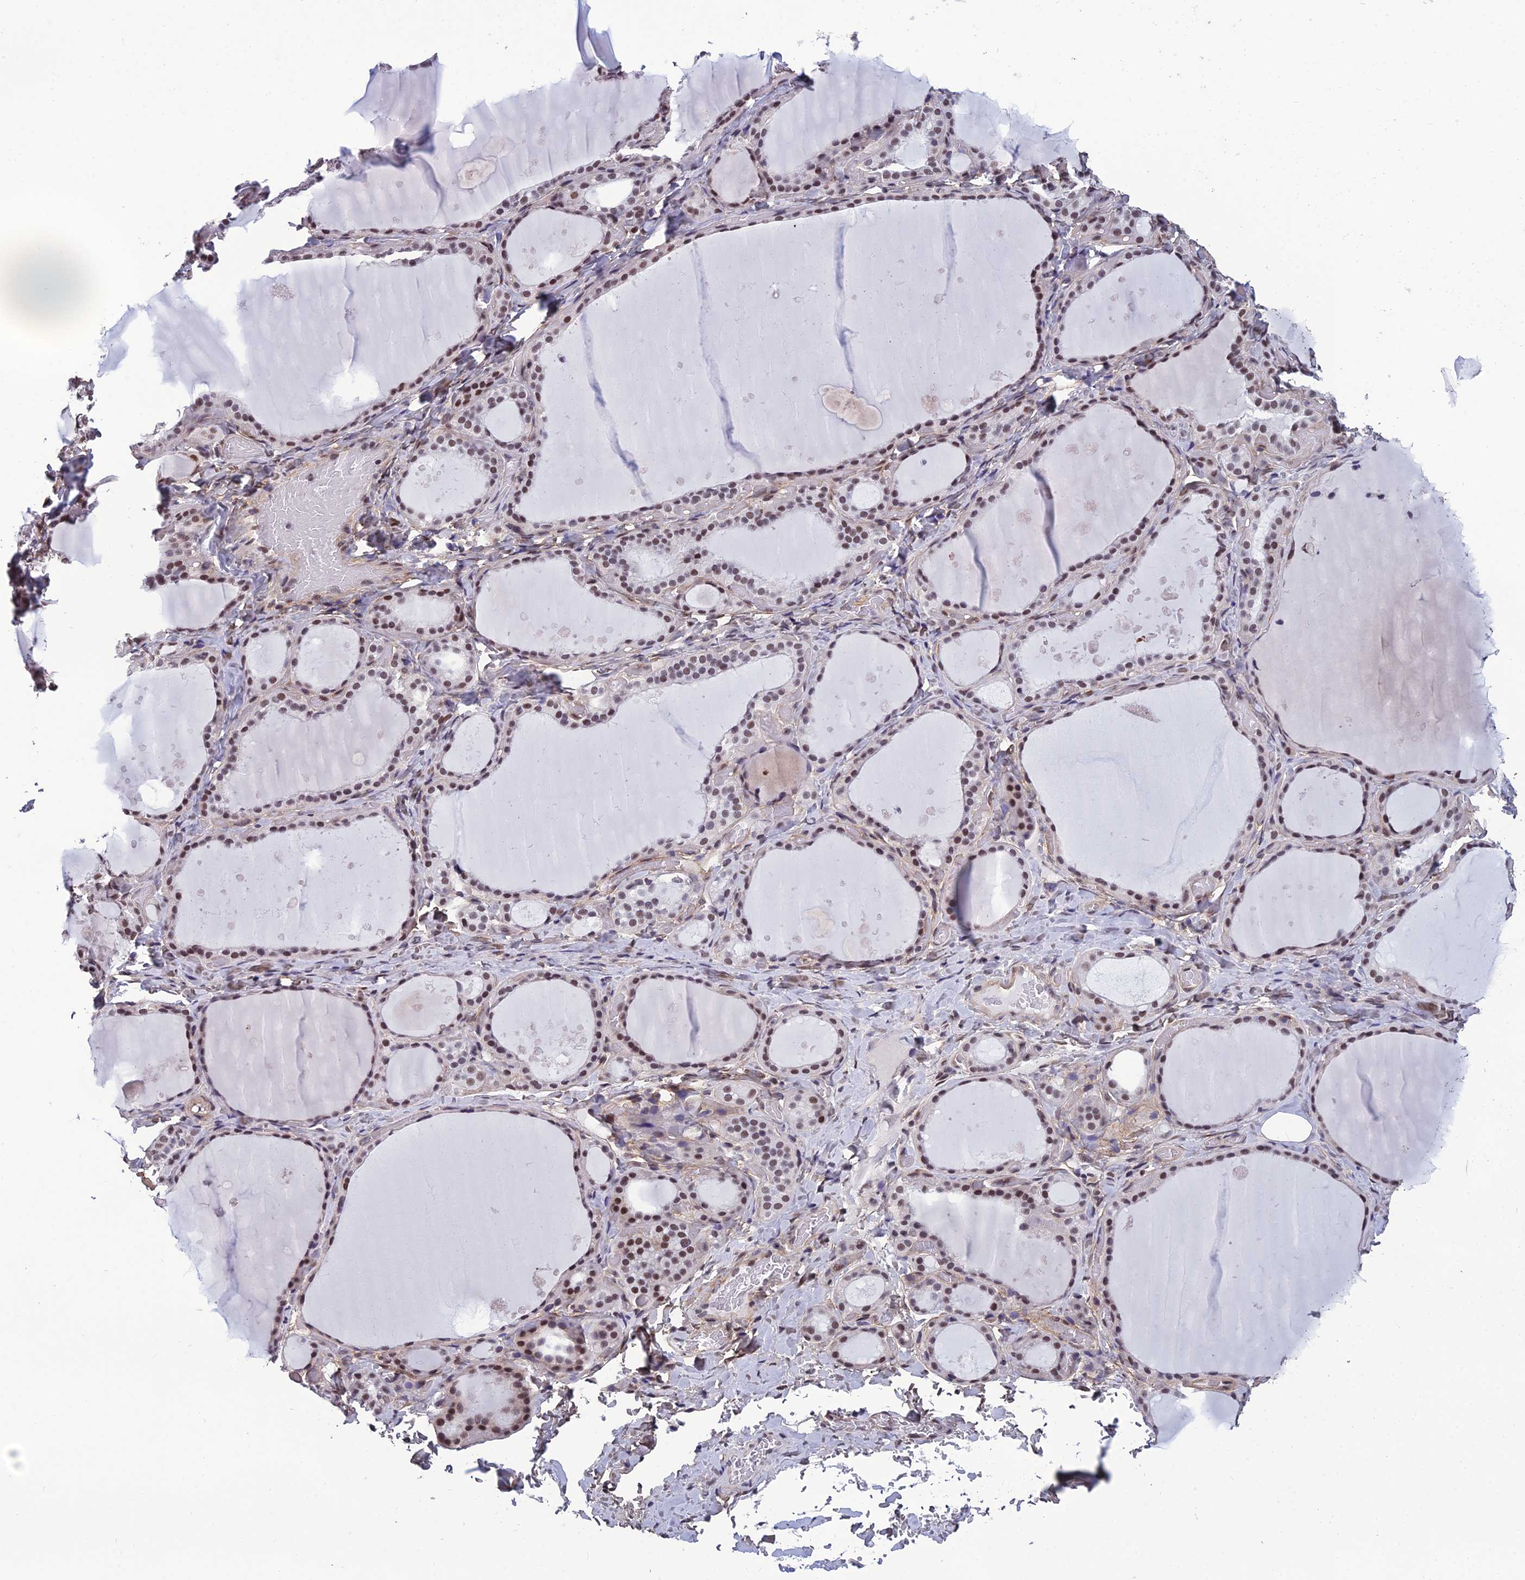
{"staining": {"intensity": "moderate", "quantity": ">75%", "location": "nuclear"}, "tissue": "thyroid gland", "cell_type": "Glandular cells", "image_type": "normal", "snomed": [{"axis": "morphology", "description": "Normal tissue, NOS"}, {"axis": "topography", "description": "Thyroid gland"}], "caption": "A high-resolution histopathology image shows IHC staining of unremarkable thyroid gland, which shows moderate nuclear positivity in about >75% of glandular cells.", "gene": "RSRC1", "patient": {"sex": "female", "age": 44}}